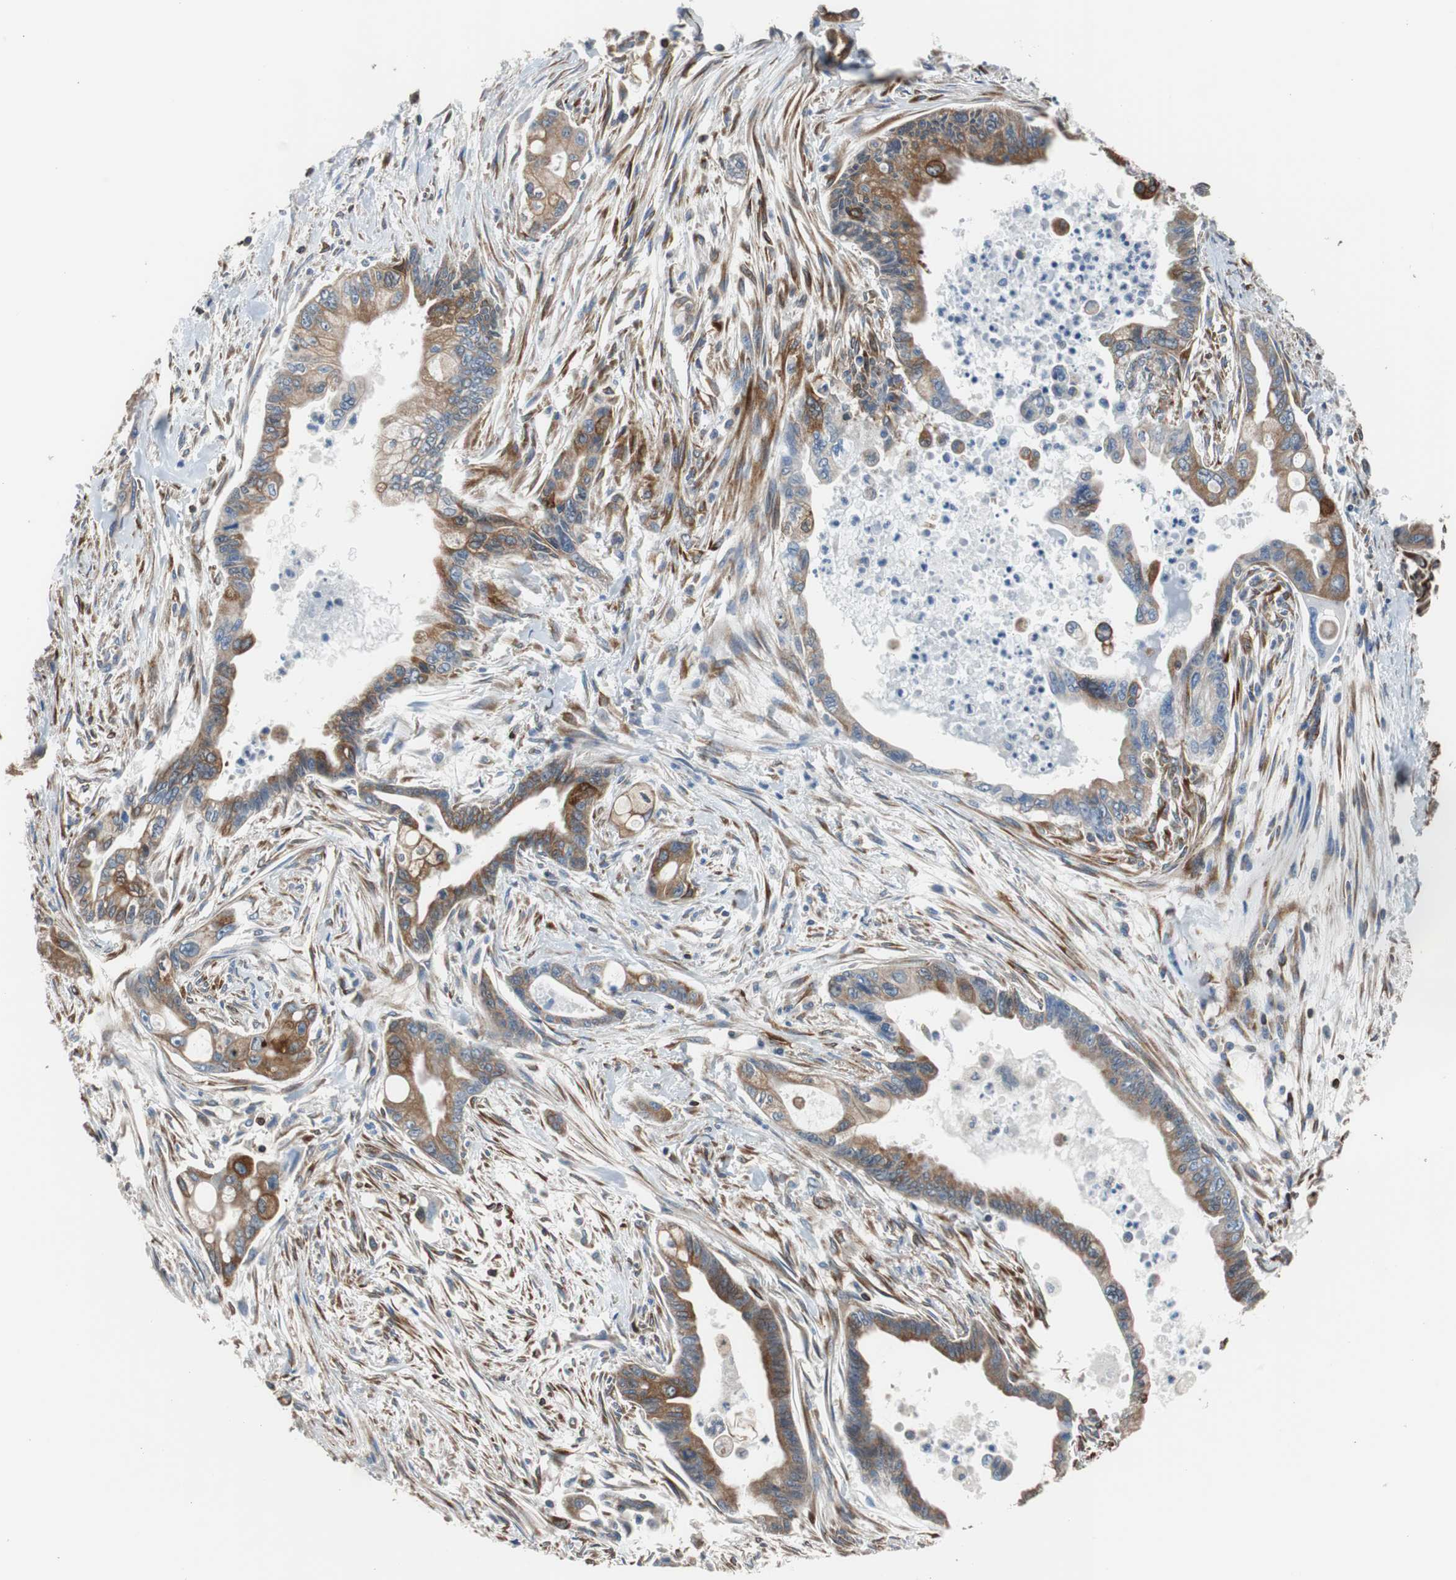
{"staining": {"intensity": "moderate", "quantity": ">75%", "location": "cytoplasmic/membranous"}, "tissue": "pancreatic cancer", "cell_type": "Tumor cells", "image_type": "cancer", "snomed": [{"axis": "morphology", "description": "Adenocarcinoma, NOS"}, {"axis": "topography", "description": "Pancreas"}], "caption": "Immunohistochemistry (IHC) image of neoplastic tissue: human pancreatic adenocarcinoma stained using IHC demonstrates medium levels of moderate protein expression localized specifically in the cytoplasmic/membranous of tumor cells, appearing as a cytoplasmic/membranous brown color.", "gene": "PBXIP1", "patient": {"sex": "male", "age": 70}}